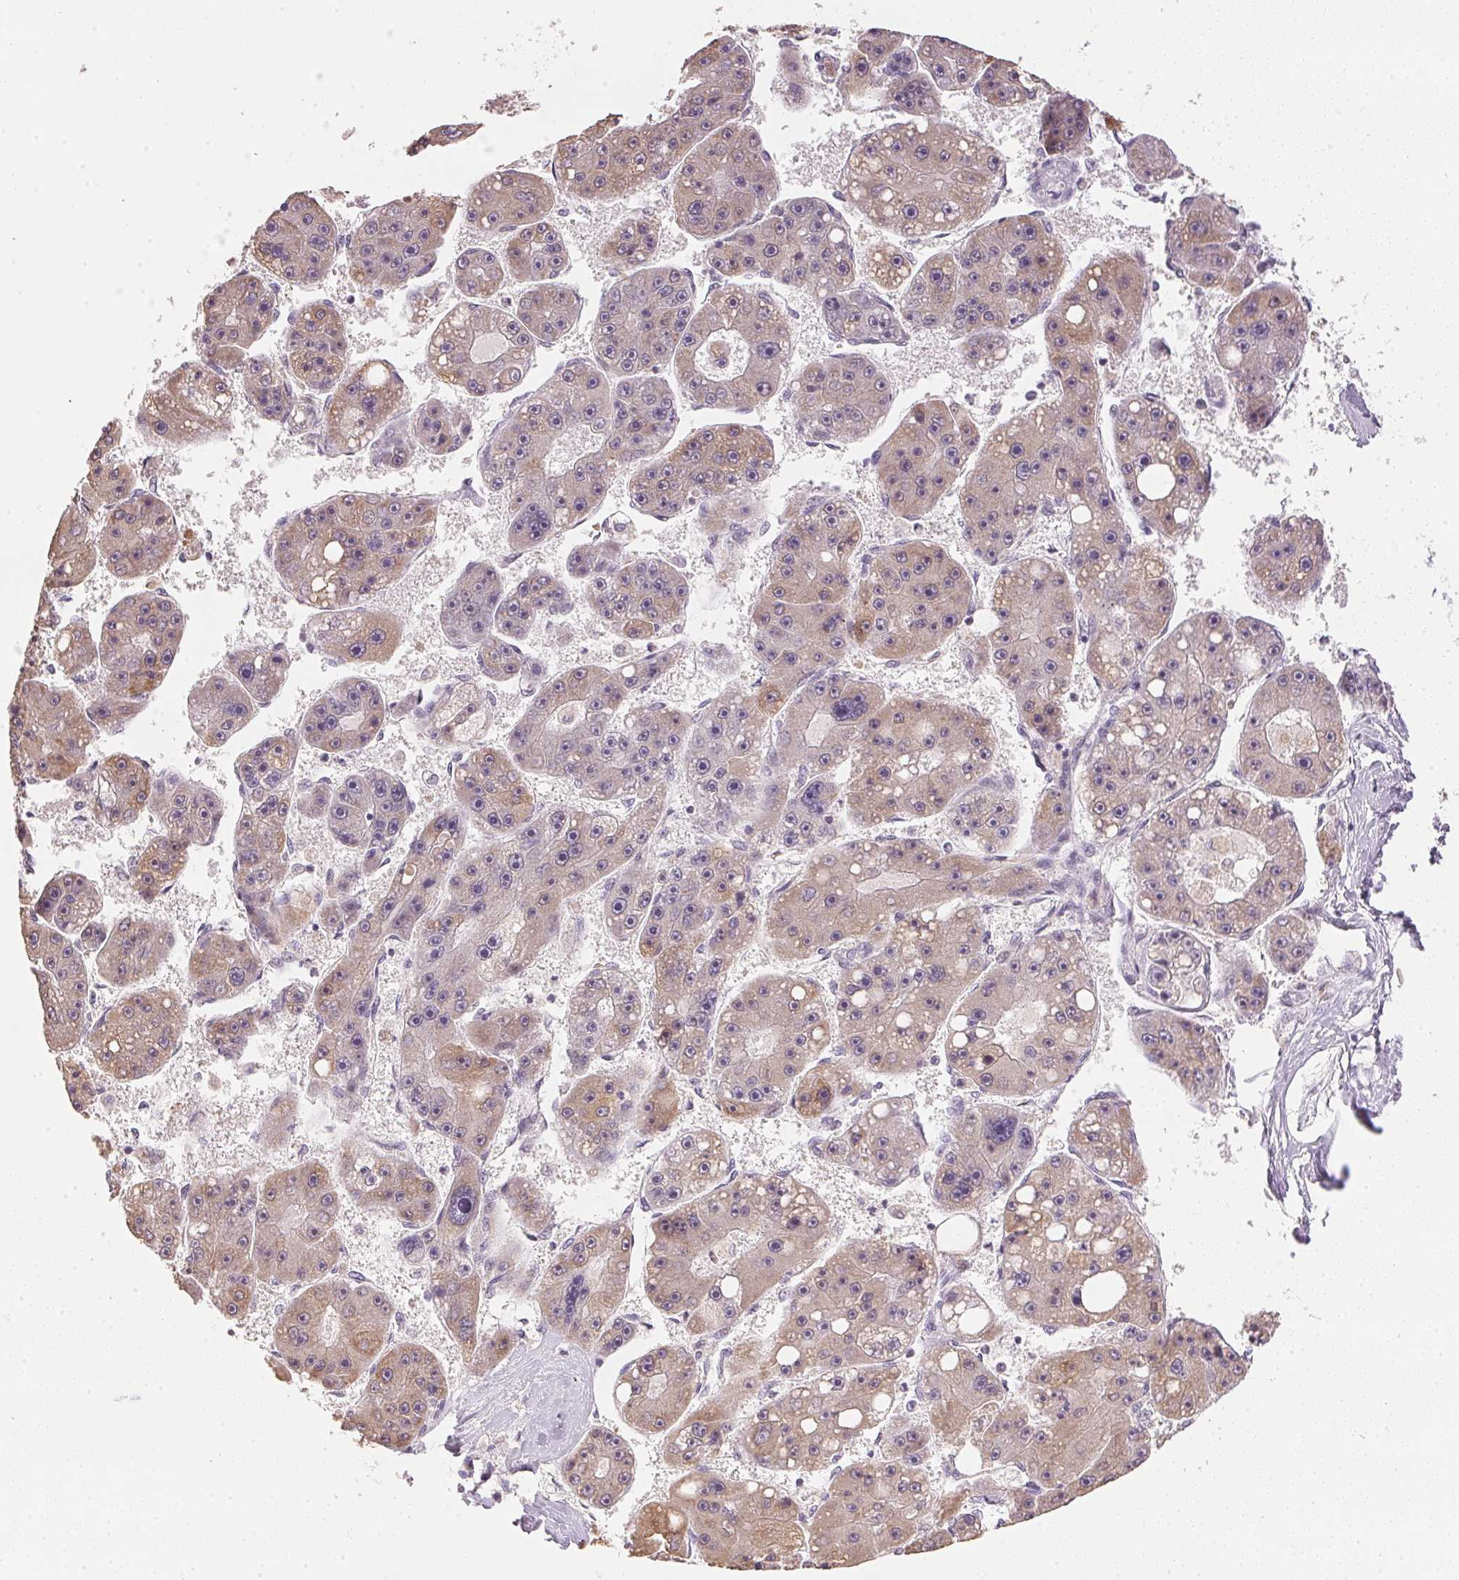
{"staining": {"intensity": "weak", "quantity": "25%-75%", "location": "cytoplasmic/membranous"}, "tissue": "liver cancer", "cell_type": "Tumor cells", "image_type": "cancer", "snomed": [{"axis": "morphology", "description": "Carcinoma, Hepatocellular, NOS"}, {"axis": "topography", "description": "Liver"}], "caption": "Immunohistochemistry (DAB) staining of human liver hepatocellular carcinoma reveals weak cytoplasmic/membranous protein positivity in about 25%-75% of tumor cells.", "gene": "DHCR24", "patient": {"sex": "female", "age": 61}}